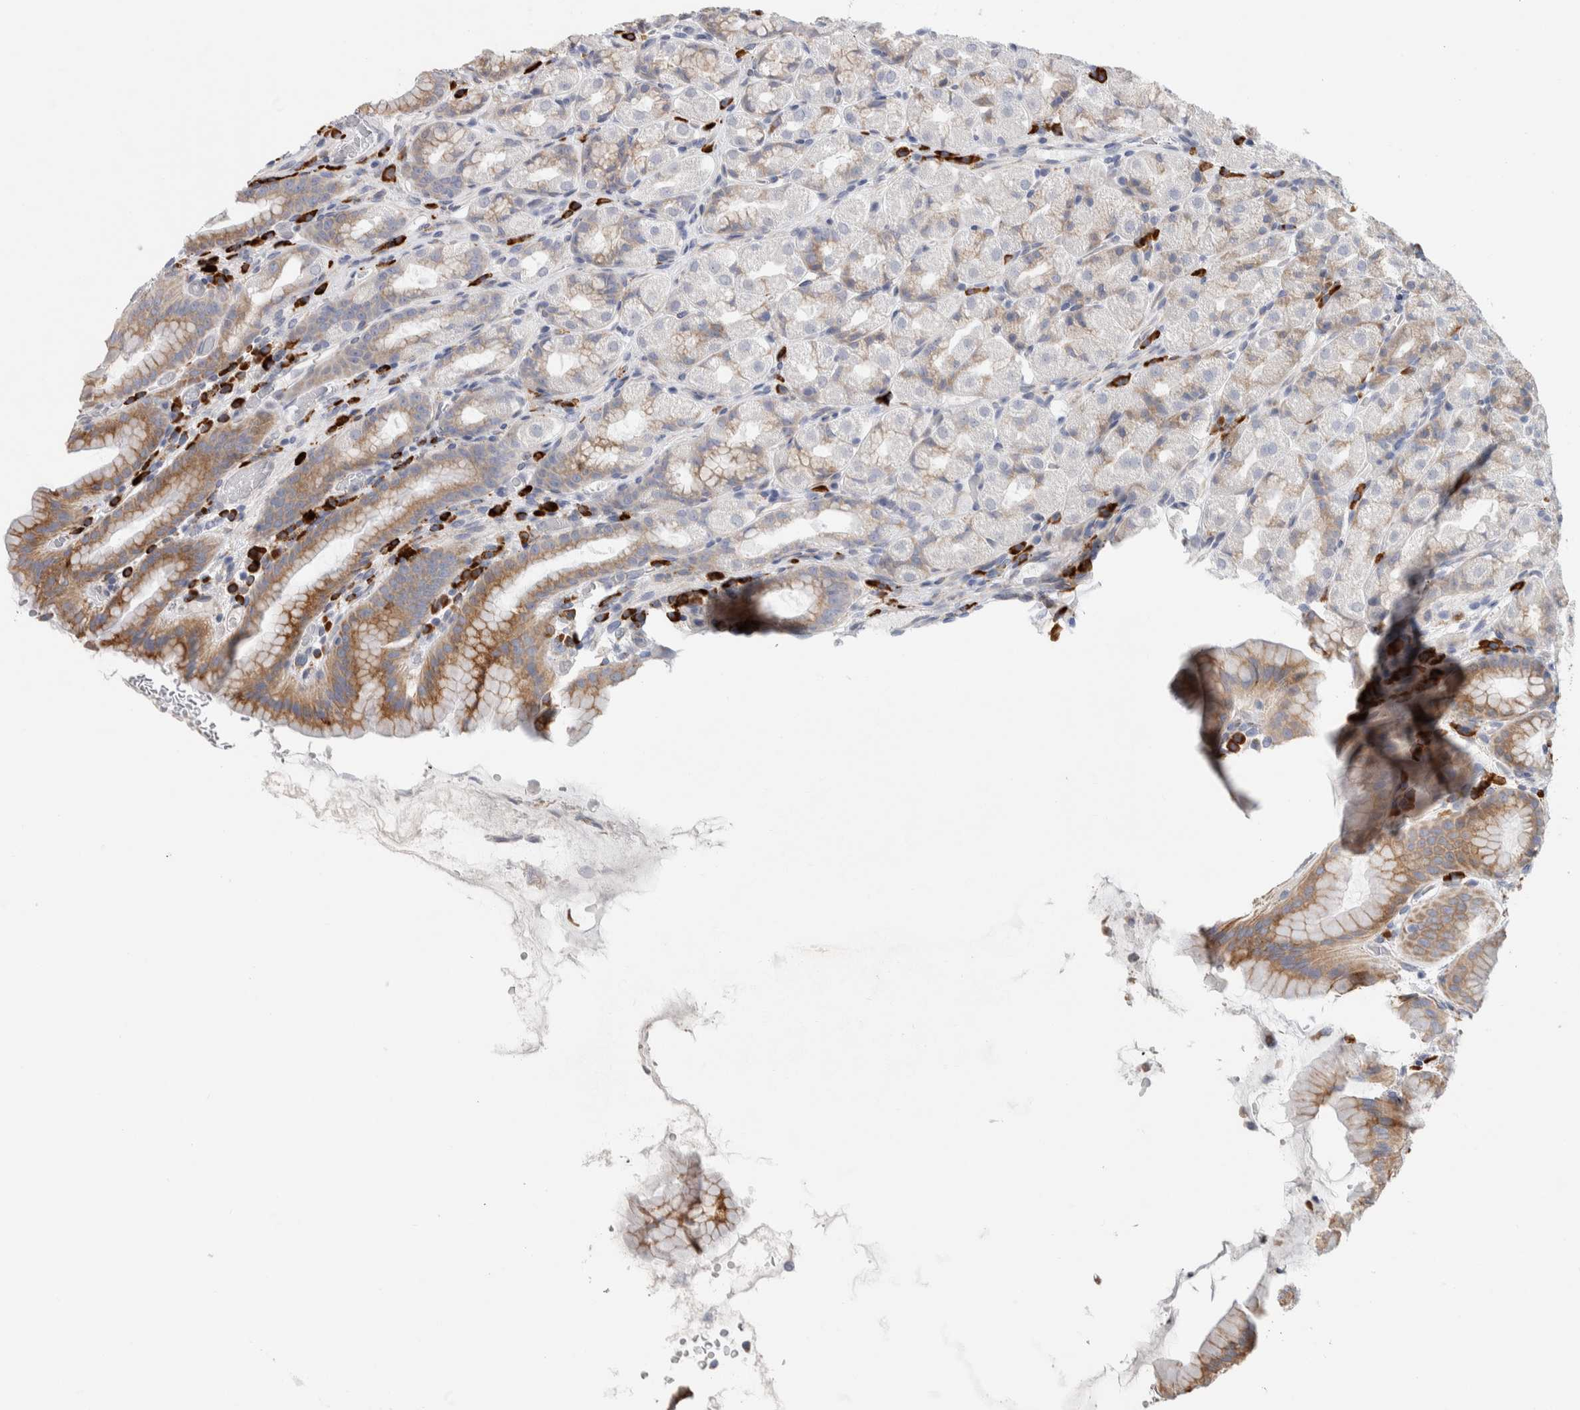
{"staining": {"intensity": "moderate", "quantity": "25%-75%", "location": "cytoplasmic/membranous"}, "tissue": "stomach", "cell_type": "Glandular cells", "image_type": "normal", "snomed": [{"axis": "morphology", "description": "Normal tissue, NOS"}, {"axis": "topography", "description": "Stomach, upper"}], "caption": "Protein staining displays moderate cytoplasmic/membranous expression in approximately 25%-75% of glandular cells in benign stomach. (DAB IHC, brown staining for protein, blue staining for nuclei).", "gene": "ENGASE", "patient": {"sex": "male", "age": 68}}